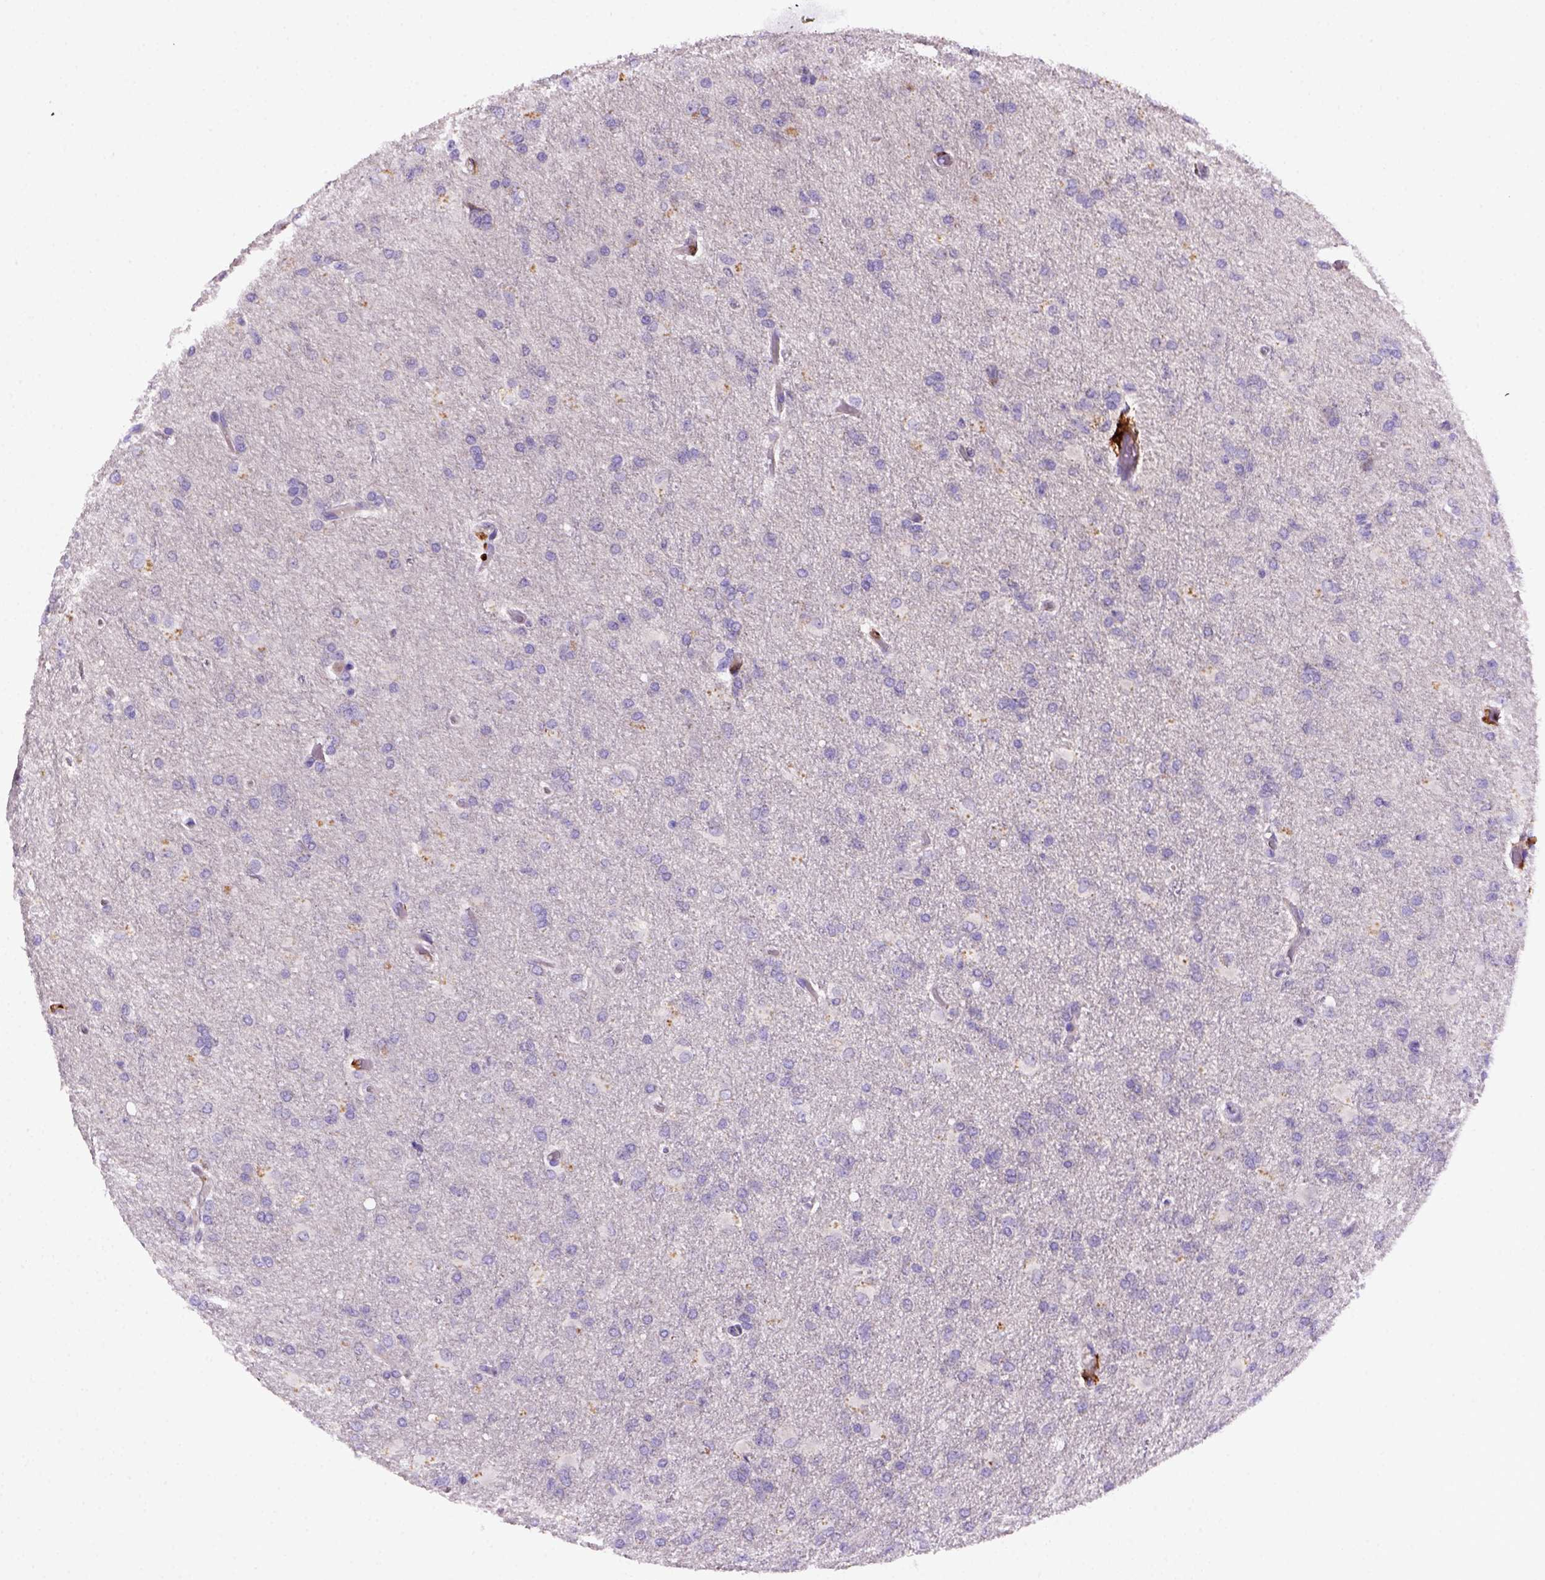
{"staining": {"intensity": "negative", "quantity": "none", "location": "none"}, "tissue": "glioma", "cell_type": "Tumor cells", "image_type": "cancer", "snomed": [{"axis": "morphology", "description": "Glioma, malignant, High grade"}, {"axis": "topography", "description": "Brain"}], "caption": "Glioma was stained to show a protein in brown. There is no significant staining in tumor cells.", "gene": "CD14", "patient": {"sex": "male", "age": 68}}